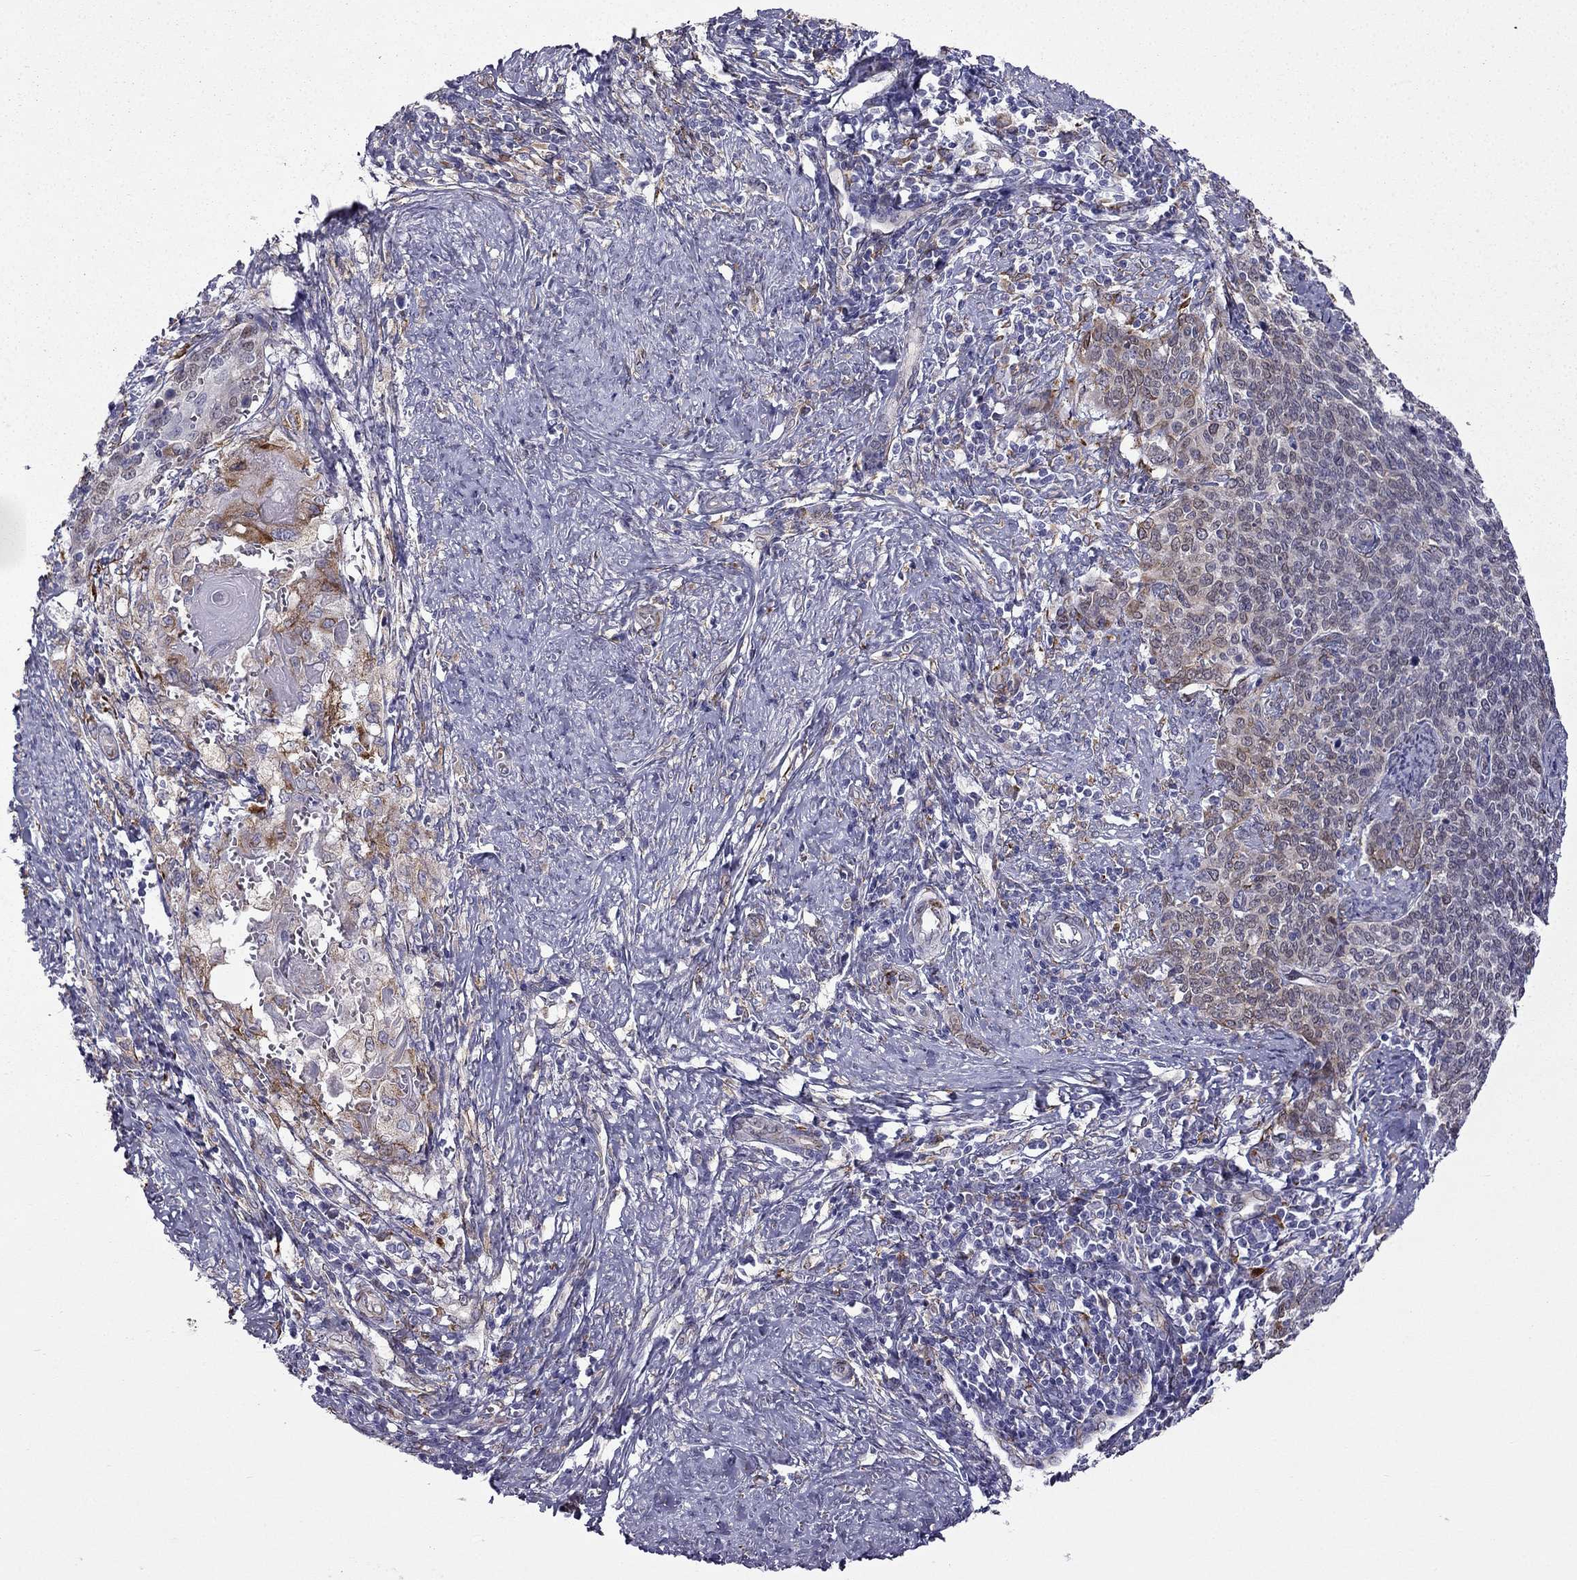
{"staining": {"intensity": "moderate", "quantity": "<25%", "location": "cytoplasmic/membranous"}, "tissue": "cervical cancer", "cell_type": "Tumor cells", "image_type": "cancer", "snomed": [{"axis": "morphology", "description": "Squamous cell carcinoma, NOS"}, {"axis": "topography", "description": "Cervix"}], "caption": "Squamous cell carcinoma (cervical) stained with DAB IHC displays low levels of moderate cytoplasmic/membranous positivity in approximately <25% of tumor cells. (DAB IHC, brown staining for protein, blue staining for nuclei).", "gene": "IKBIP", "patient": {"sex": "female", "age": 39}}